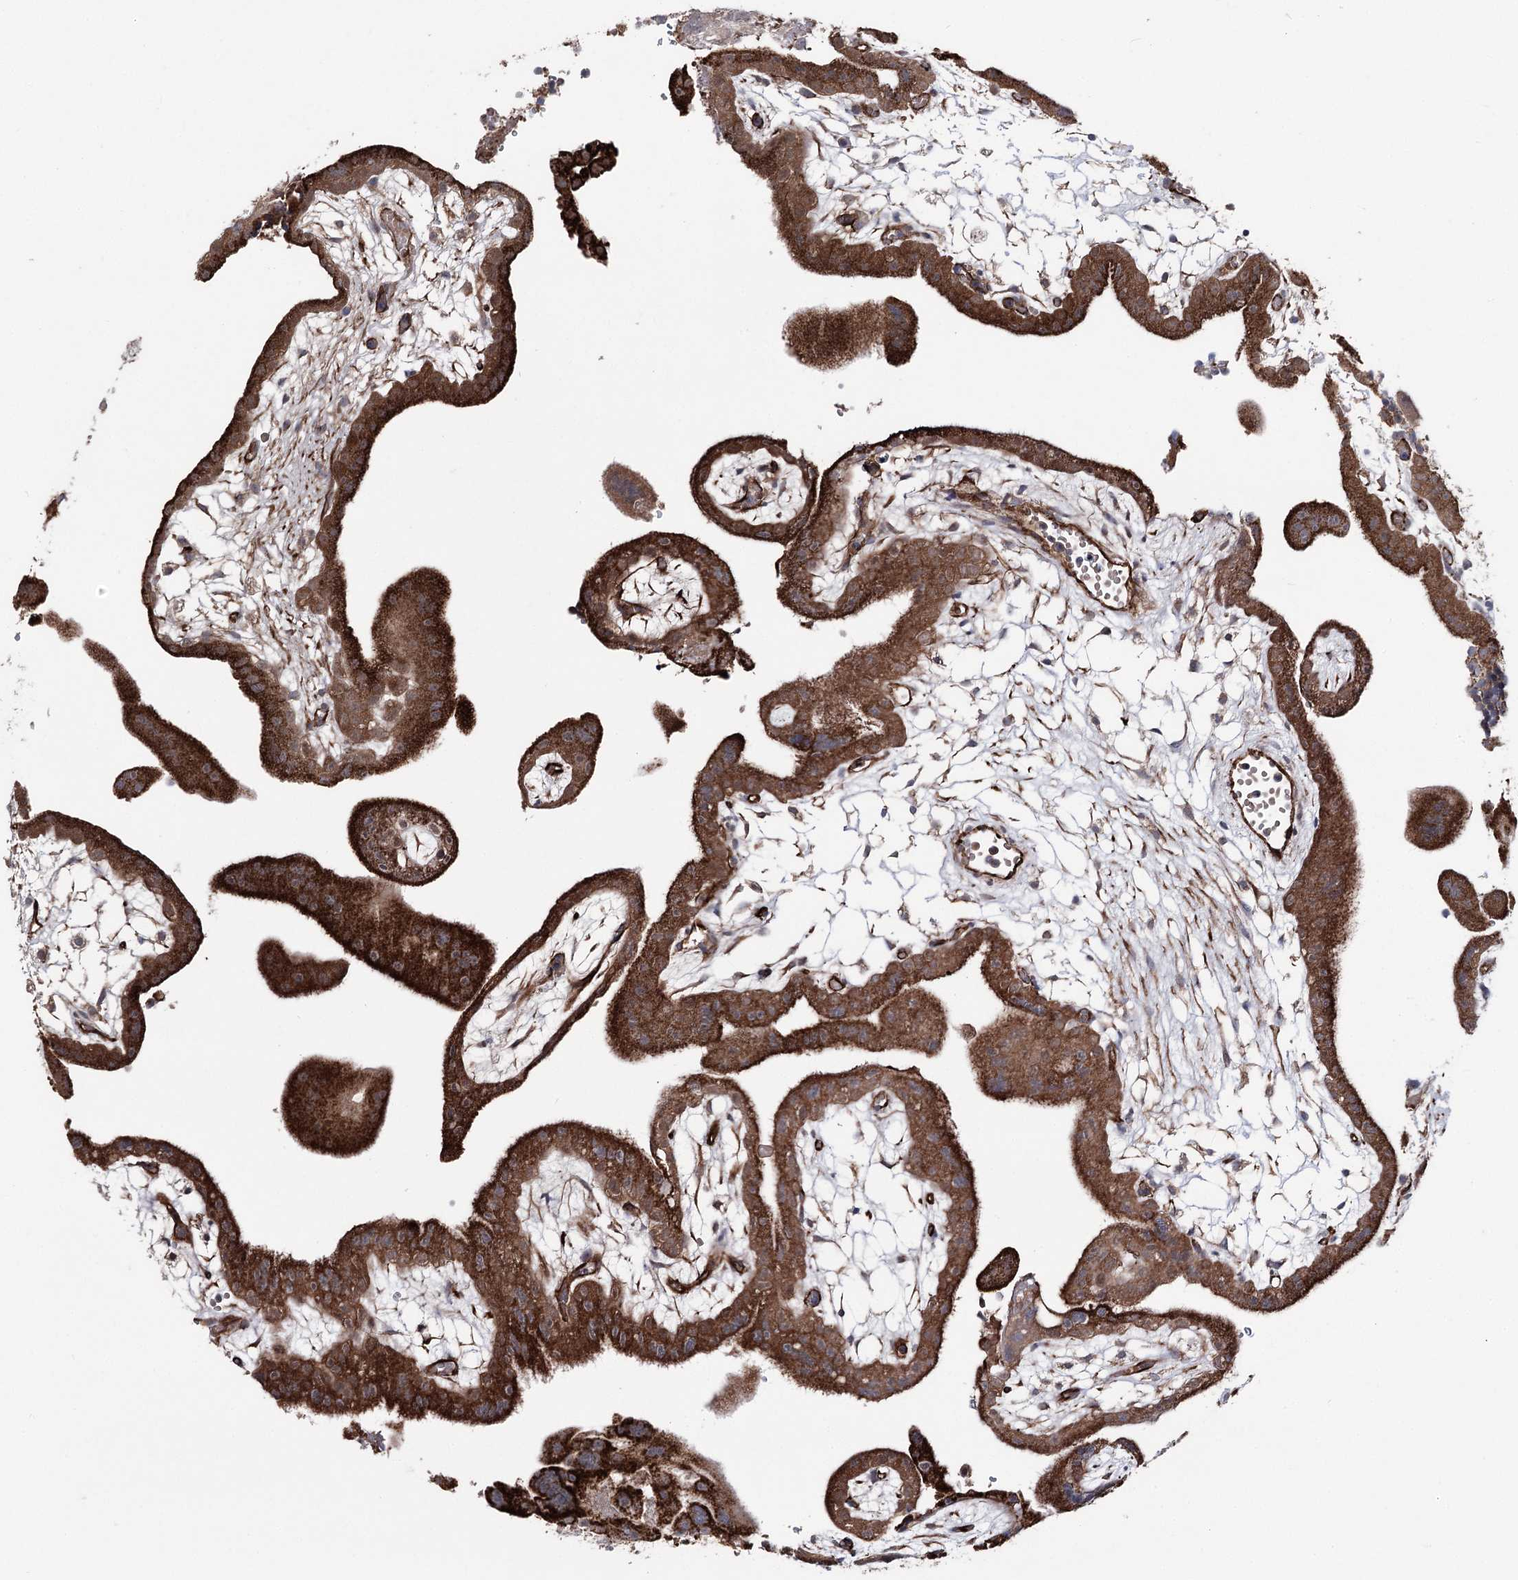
{"staining": {"intensity": "strong", "quantity": "25%-75%", "location": "cytoplasmic/membranous"}, "tissue": "placenta", "cell_type": "Trophoblastic cells", "image_type": "normal", "snomed": [{"axis": "morphology", "description": "Normal tissue, NOS"}, {"axis": "topography", "description": "Placenta"}], "caption": "Immunohistochemistry (IHC) staining of normal placenta, which exhibits high levels of strong cytoplasmic/membranous positivity in about 25%-75% of trophoblastic cells indicating strong cytoplasmic/membranous protein expression. The staining was performed using DAB (brown) for protein detection and nuclei were counterstained in hematoxylin (blue).", "gene": "MIB1", "patient": {"sex": "female", "age": 18}}